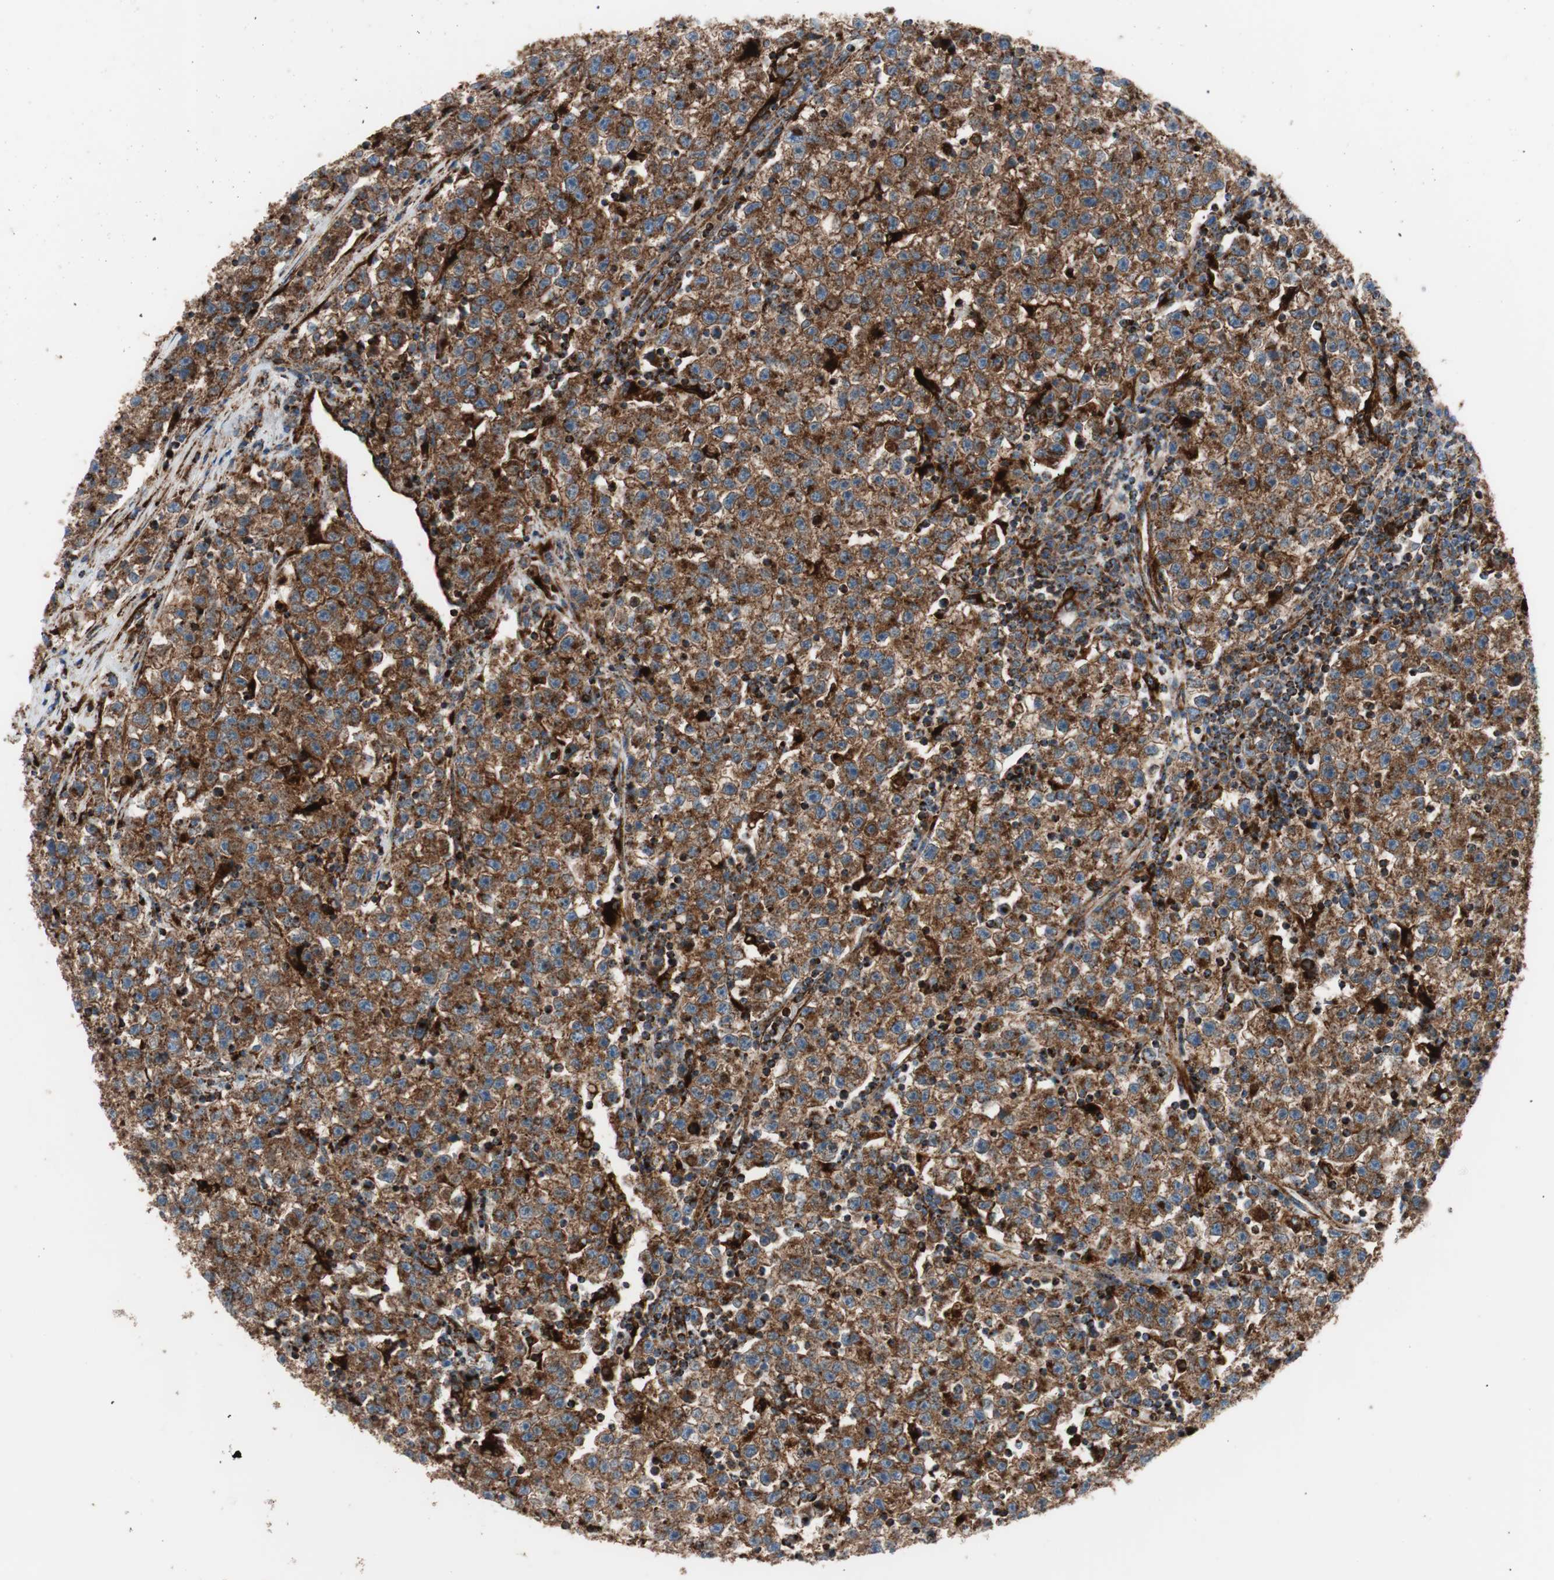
{"staining": {"intensity": "strong", "quantity": ">75%", "location": "cytoplasmic/membranous"}, "tissue": "testis cancer", "cell_type": "Tumor cells", "image_type": "cancer", "snomed": [{"axis": "morphology", "description": "Seminoma, NOS"}, {"axis": "topography", "description": "Testis"}], "caption": "About >75% of tumor cells in human testis seminoma display strong cytoplasmic/membranous protein staining as visualized by brown immunohistochemical staining.", "gene": "LAMP1", "patient": {"sex": "male", "age": 22}}